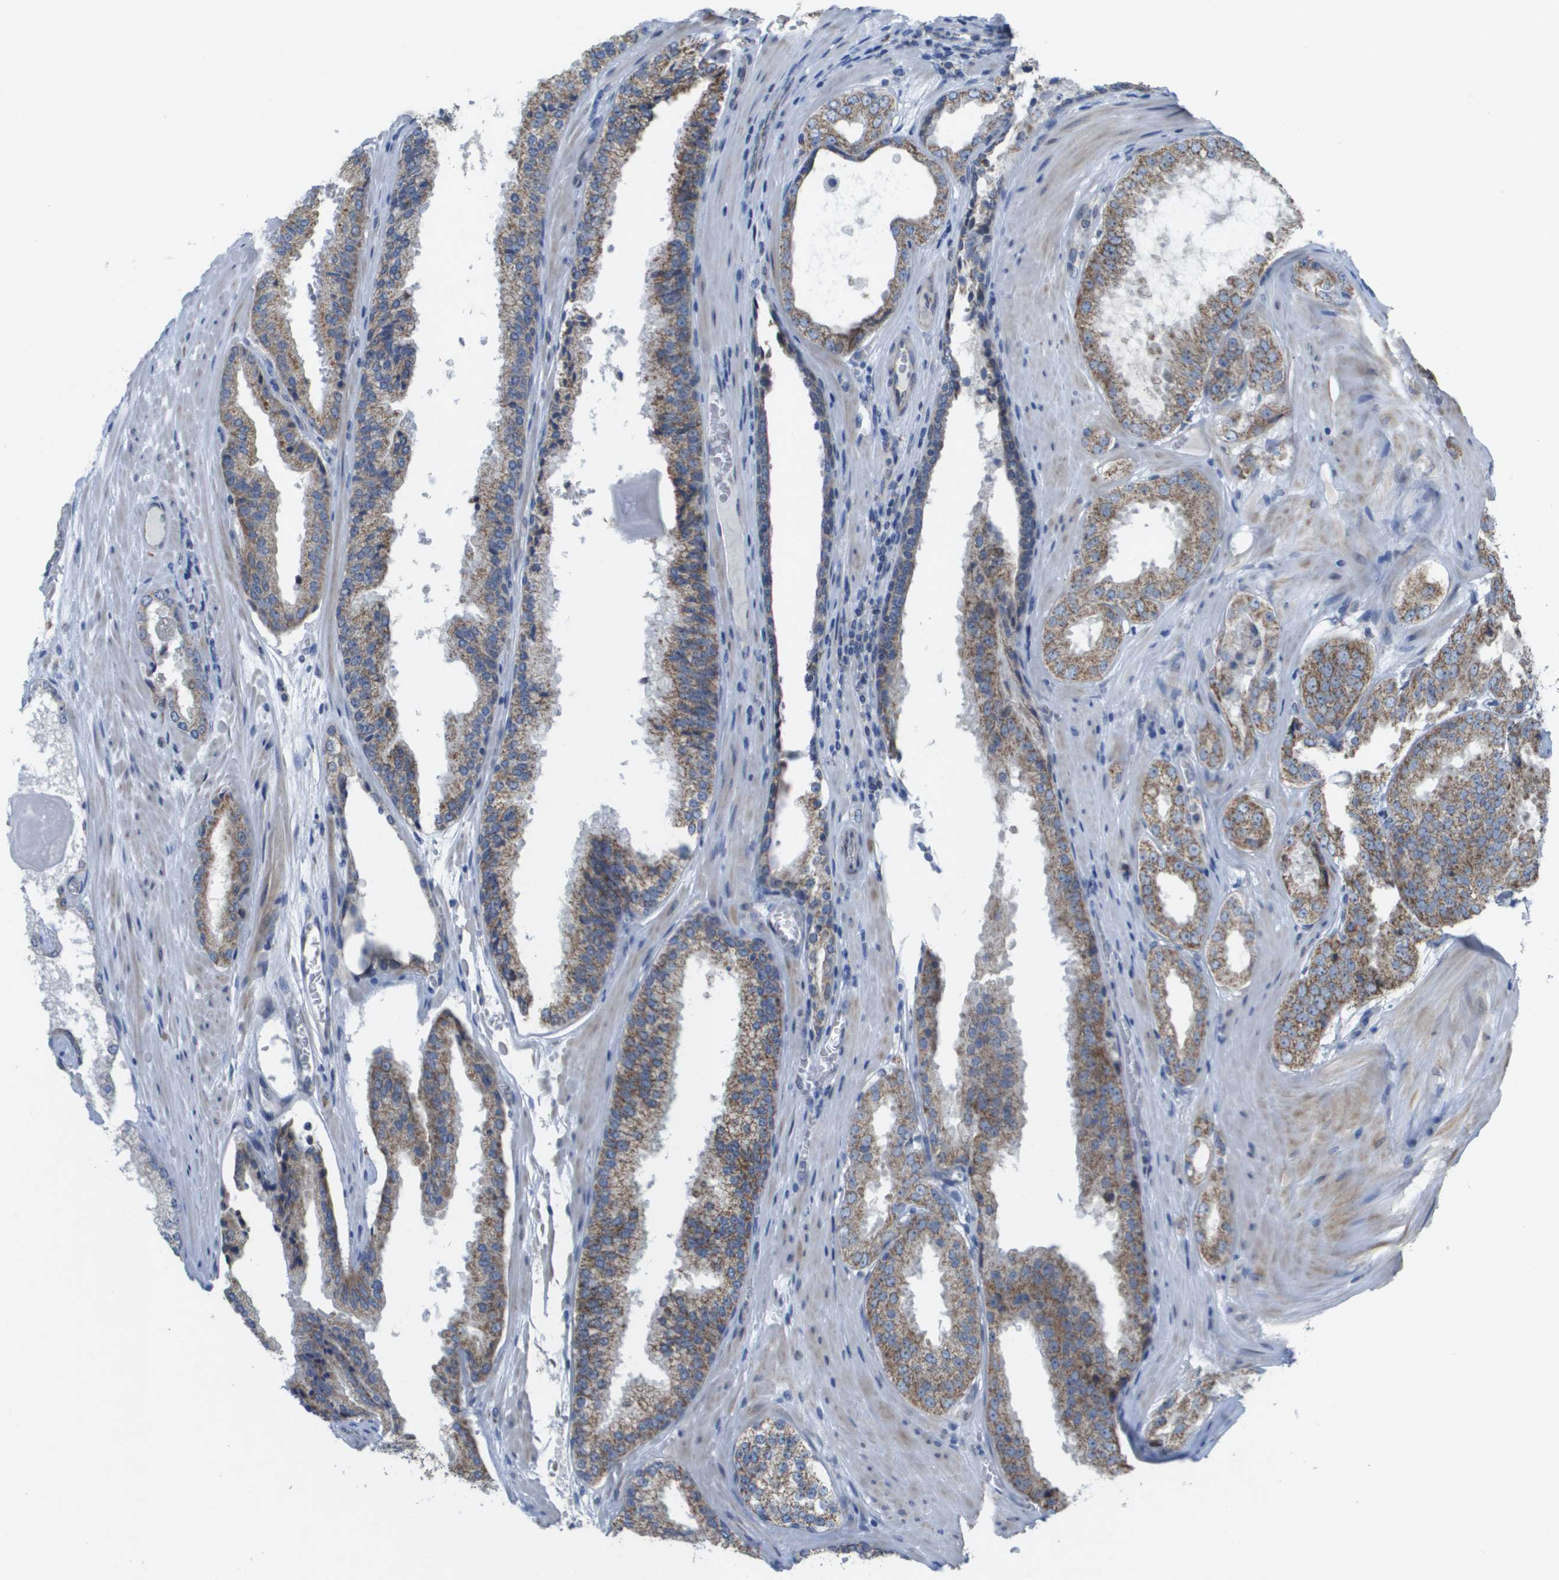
{"staining": {"intensity": "moderate", "quantity": "25%-75%", "location": "cytoplasmic/membranous"}, "tissue": "prostate cancer", "cell_type": "Tumor cells", "image_type": "cancer", "snomed": [{"axis": "morphology", "description": "Adenocarcinoma, High grade"}, {"axis": "topography", "description": "Prostate"}], "caption": "Prostate high-grade adenocarcinoma stained for a protein (brown) exhibits moderate cytoplasmic/membranous positive expression in approximately 25%-75% of tumor cells.", "gene": "TMEM223", "patient": {"sex": "male", "age": 65}}